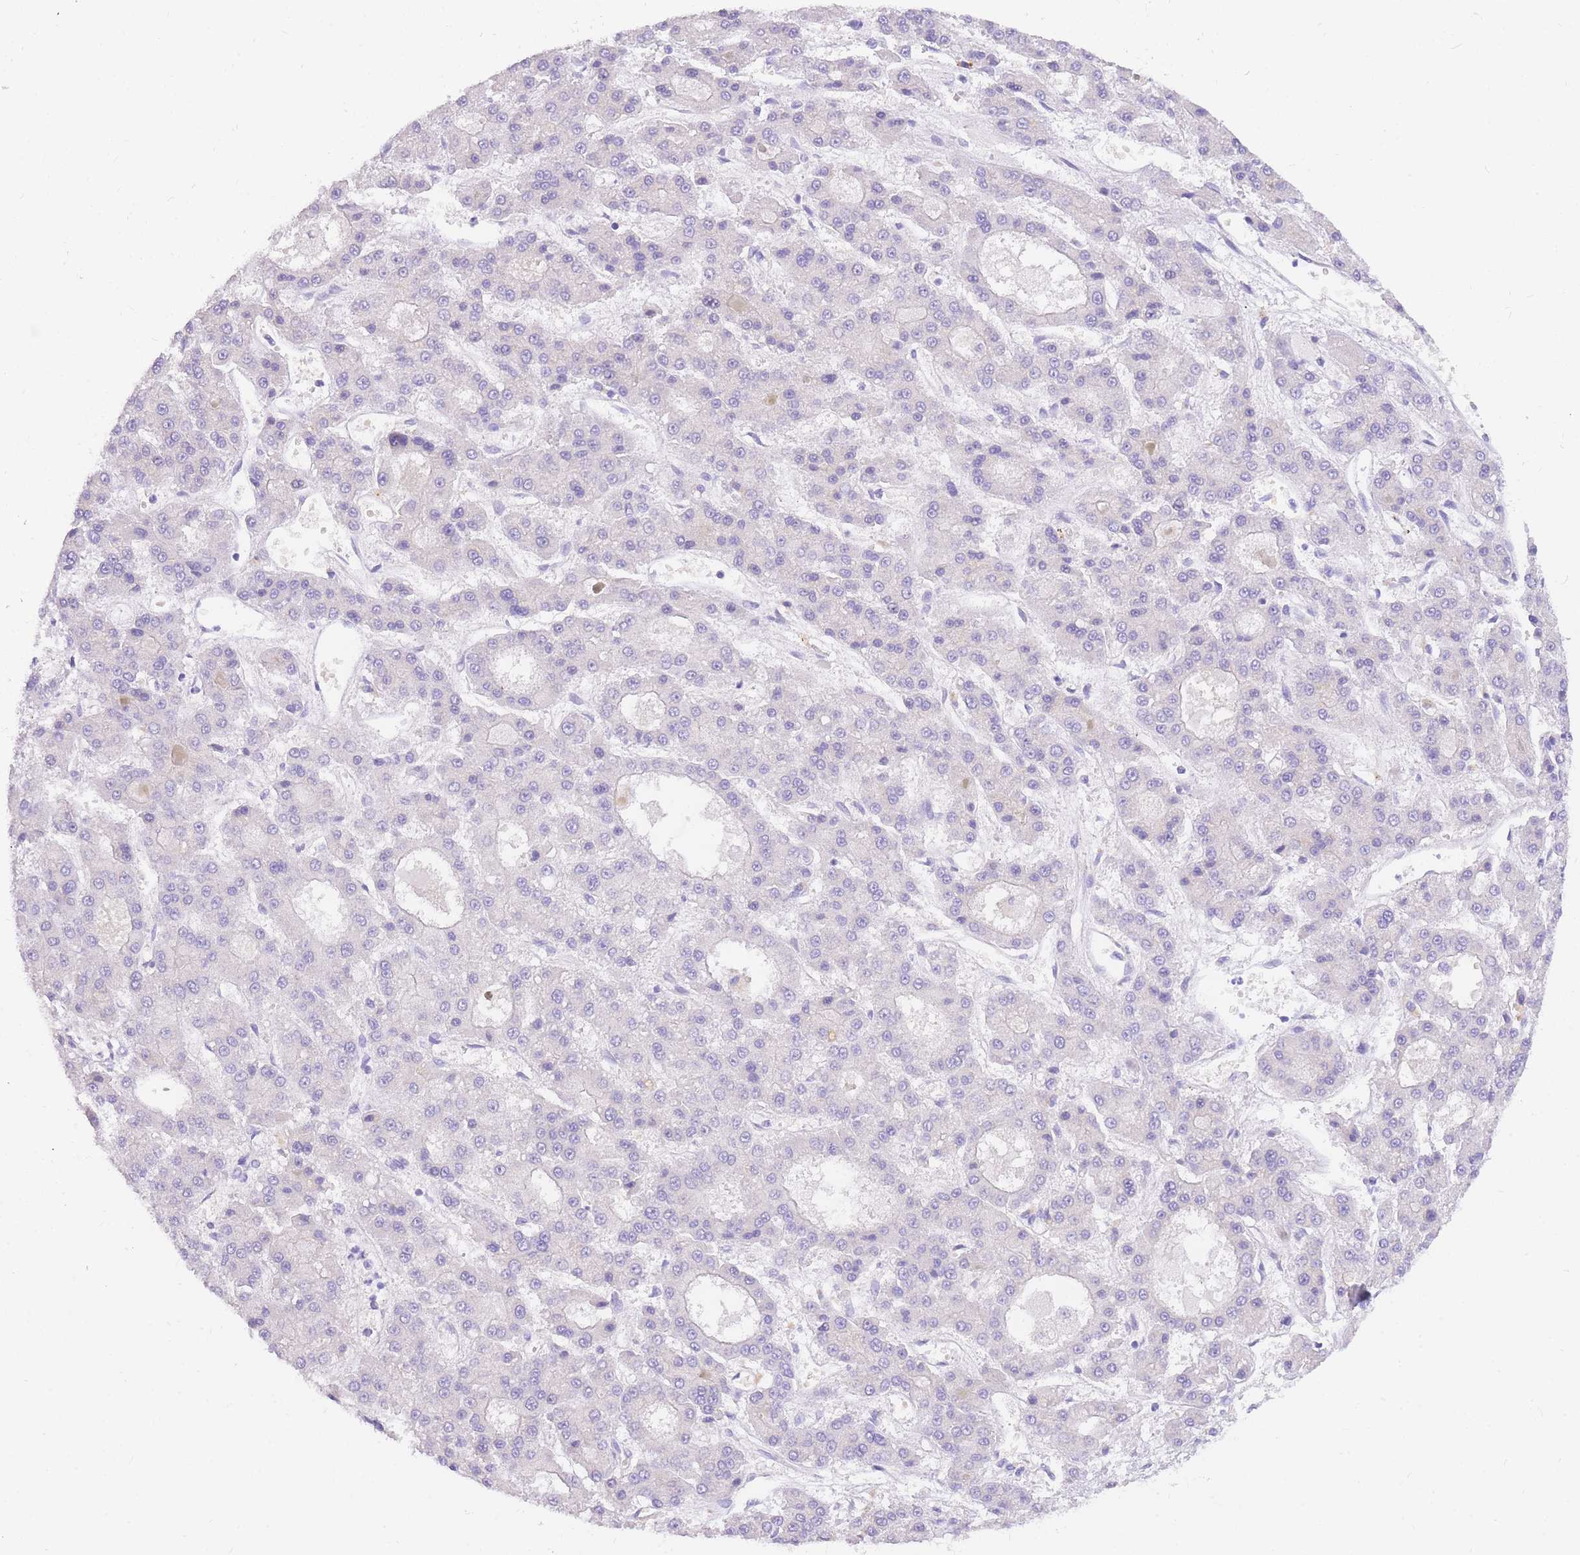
{"staining": {"intensity": "negative", "quantity": "none", "location": "none"}, "tissue": "liver cancer", "cell_type": "Tumor cells", "image_type": "cancer", "snomed": [{"axis": "morphology", "description": "Carcinoma, Hepatocellular, NOS"}, {"axis": "topography", "description": "Liver"}], "caption": "Immunohistochemistry (IHC) image of neoplastic tissue: liver cancer (hepatocellular carcinoma) stained with DAB demonstrates no significant protein staining in tumor cells.", "gene": "UPK1A", "patient": {"sex": "male", "age": 70}}